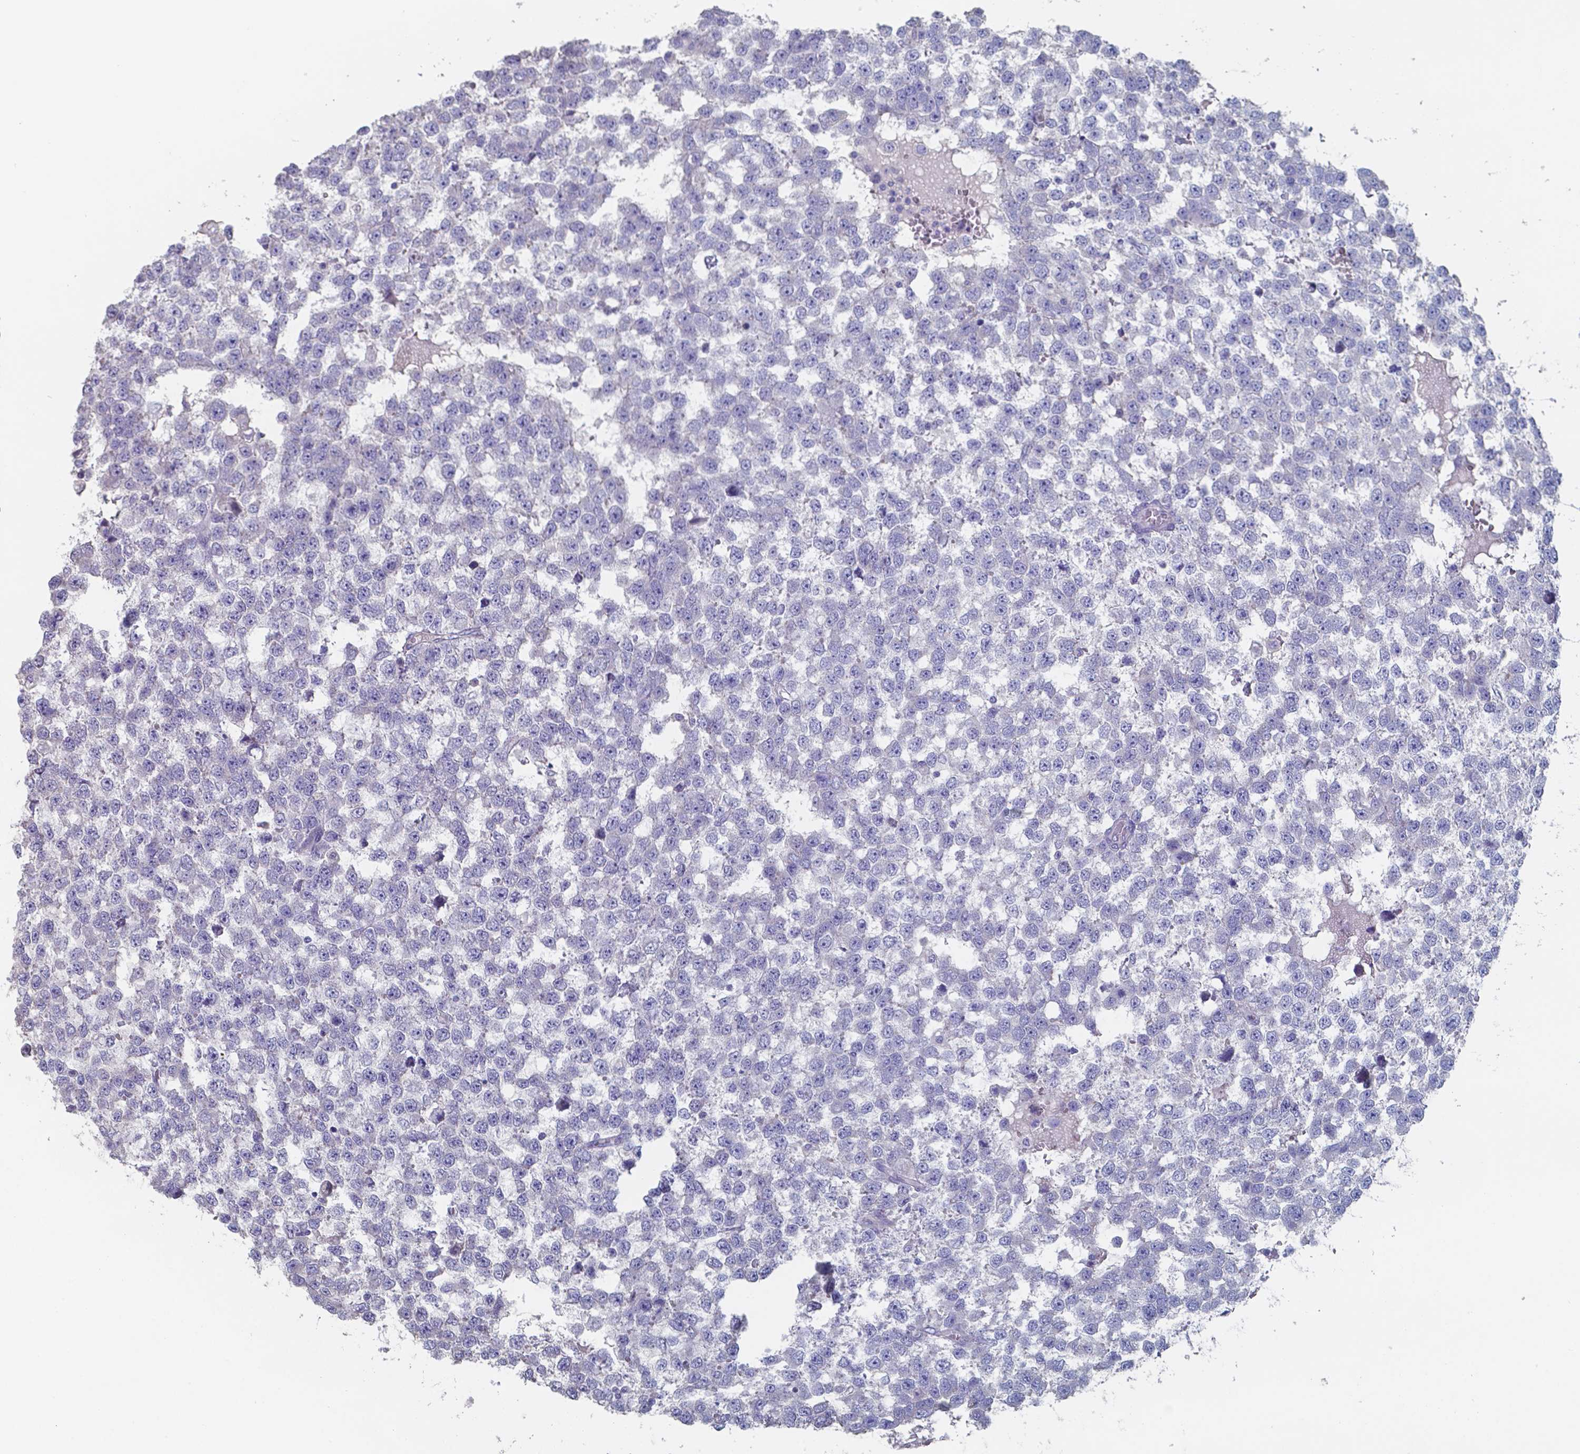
{"staining": {"intensity": "negative", "quantity": "none", "location": "none"}, "tissue": "testis cancer", "cell_type": "Tumor cells", "image_type": "cancer", "snomed": [{"axis": "morphology", "description": "Normal tissue, NOS"}, {"axis": "morphology", "description": "Seminoma, NOS"}, {"axis": "topography", "description": "Testis"}, {"axis": "topography", "description": "Epididymis"}], "caption": "High magnification brightfield microscopy of testis cancer stained with DAB (3,3'-diaminobenzidine) (brown) and counterstained with hematoxylin (blue): tumor cells show no significant positivity.", "gene": "FOXJ1", "patient": {"sex": "male", "age": 34}}